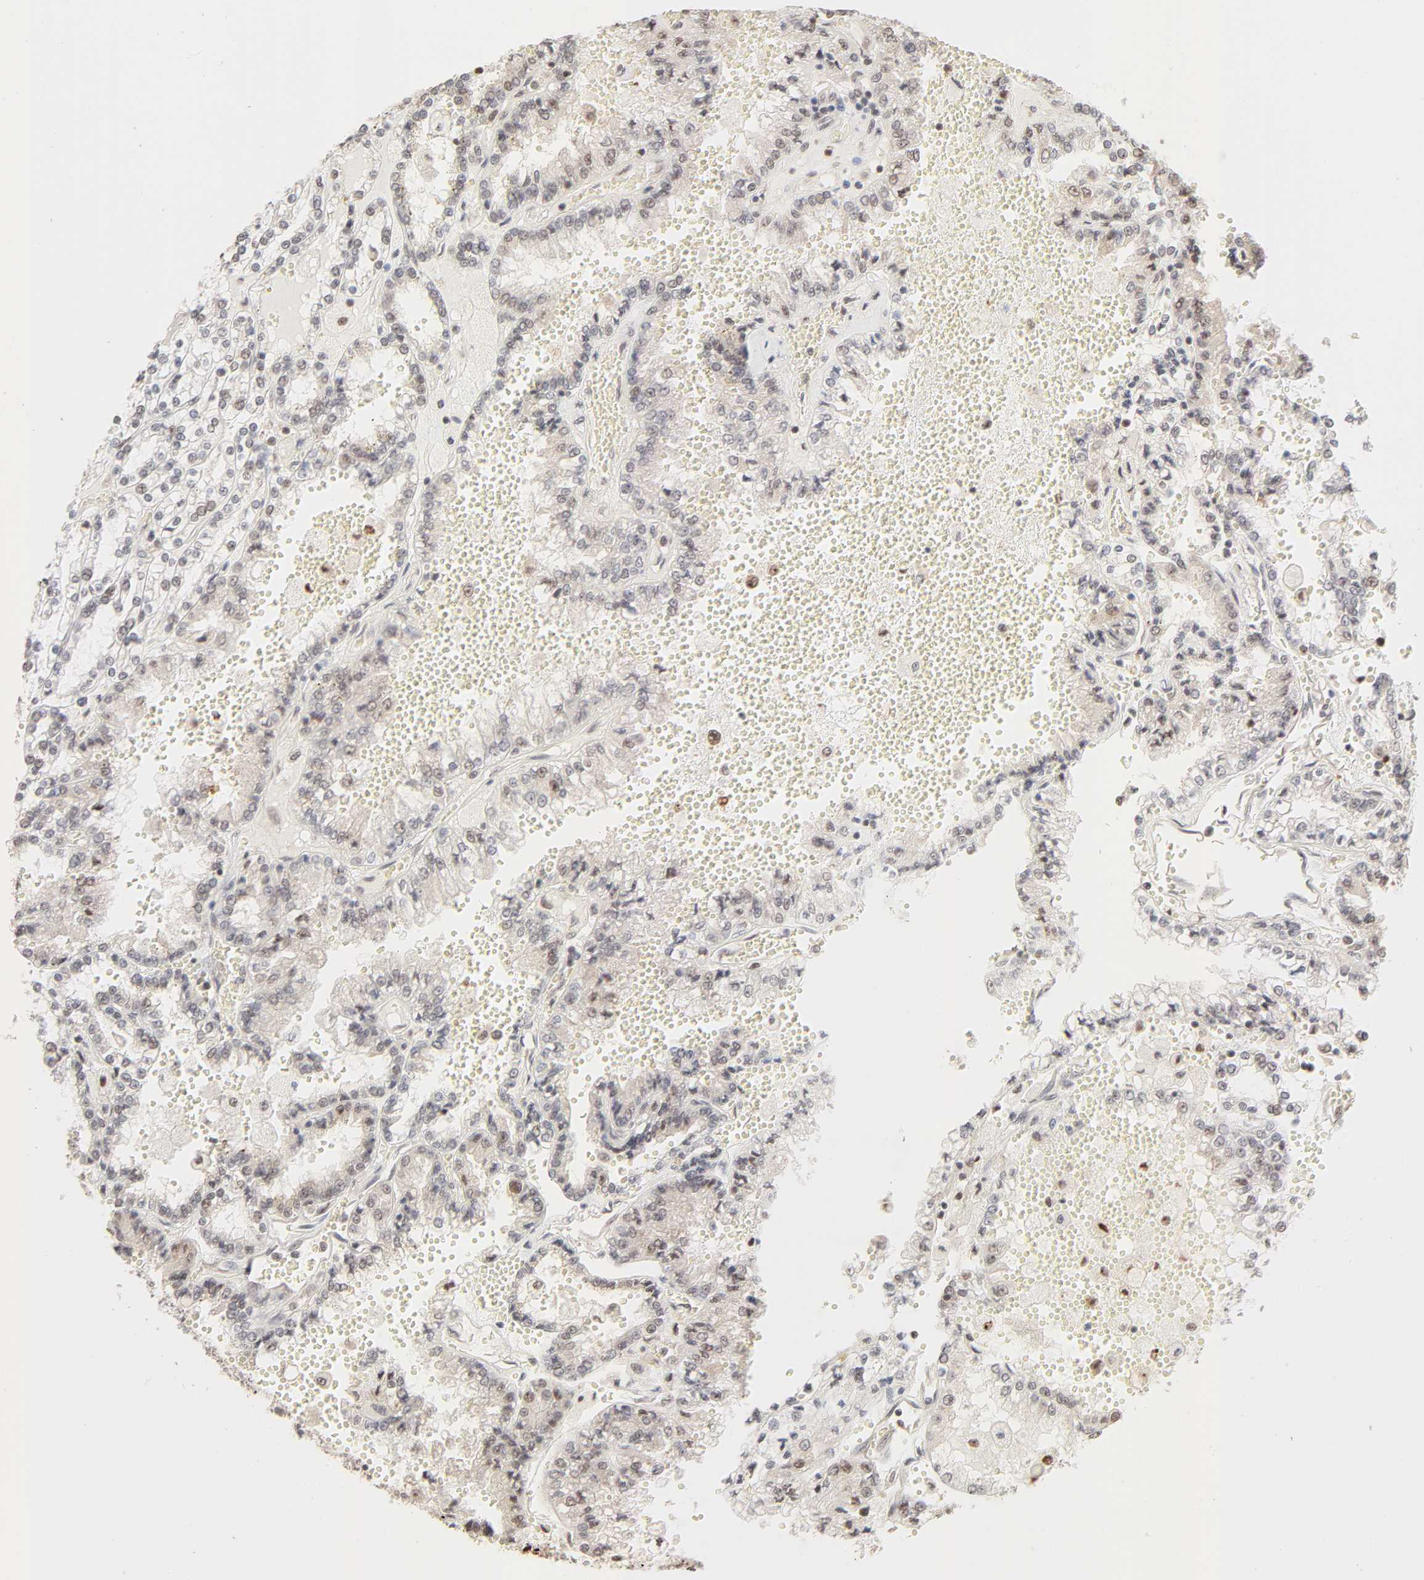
{"staining": {"intensity": "weak", "quantity": "<25%", "location": "nuclear"}, "tissue": "renal cancer", "cell_type": "Tumor cells", "image_type": "cancer", "snomed": [{"axis": "morphology", "description": "Adenocarcinoma, NOS"}, {"axis": "topography", "description": "Kidney"}], "caption": "Immunohistochemical staining of renal adenocarcinoma shows no significant positivity in tumor cells. Brightfield microscopy of immunohistochemistry stained with DAB (3,3'-diaminobenzidine) (brown) and hematoxylin (blue), captured at high magnification.", "gene": "FAM50A", "patient": {"sex": "female", "age": 56}}